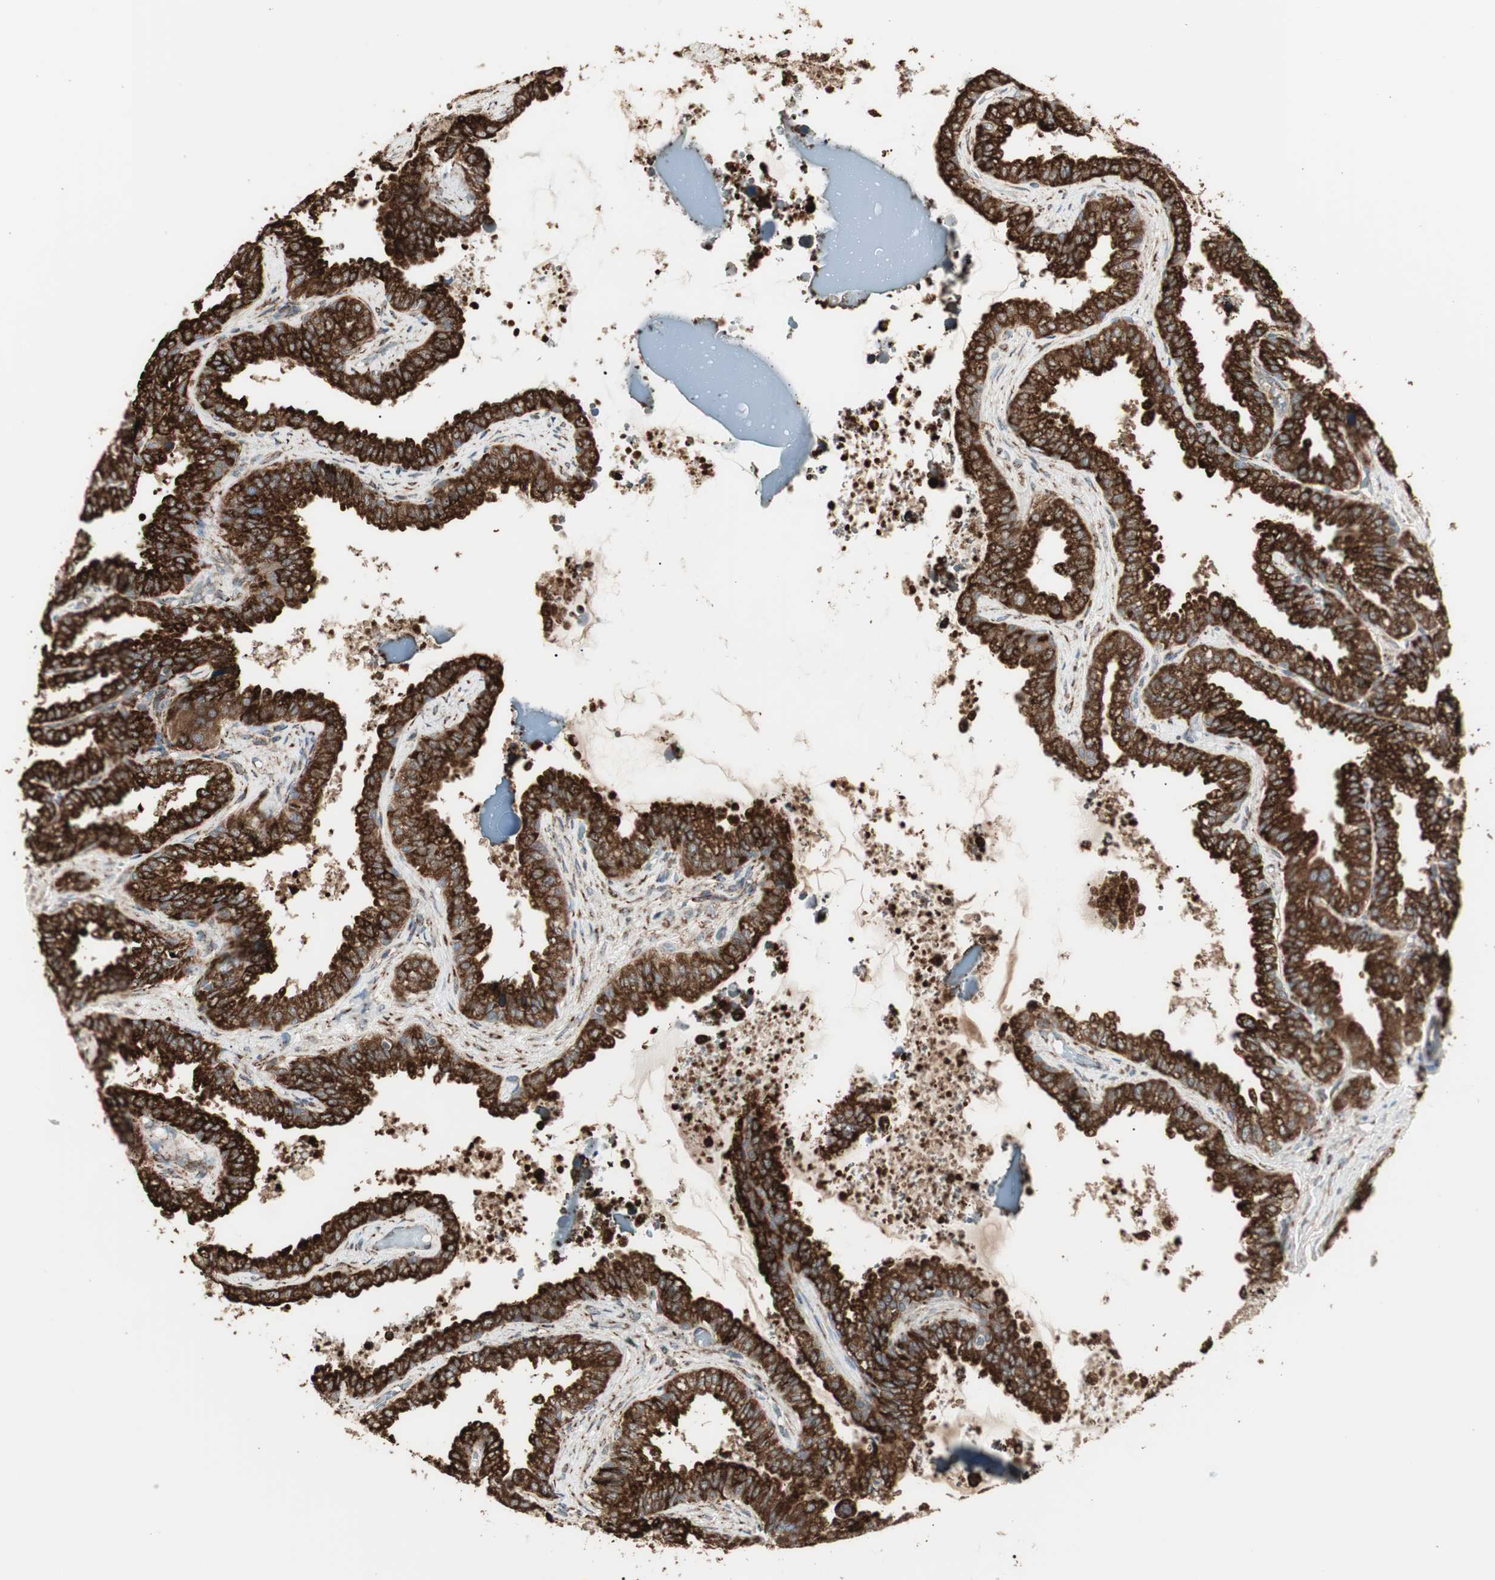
{"staining": {"intensity": "strong", "quantity": ">75%", "location": "cytoplasmic/membranous"}, "tissue": "seminal vesicle", "cell_type": "Glandular cells", "image_type": "normal", "snomed": [{"axis": "morphology", "description": "Normal tissue, NOS"}, {"axis": "topography", "description": "Seminal veicle"}], "caption": "Seminal vesicle stained with immunohistochemistry exhibits strong cytoplasmic/membranous expression in approximately >75% of glandular cells. The protein is stained brown, and the nuclei are stained in blue (DAB IHC with brightfield microscopy, high magnification).", "gene": "HSP90B1", "patient": {"sex": "male", "age": 46}}